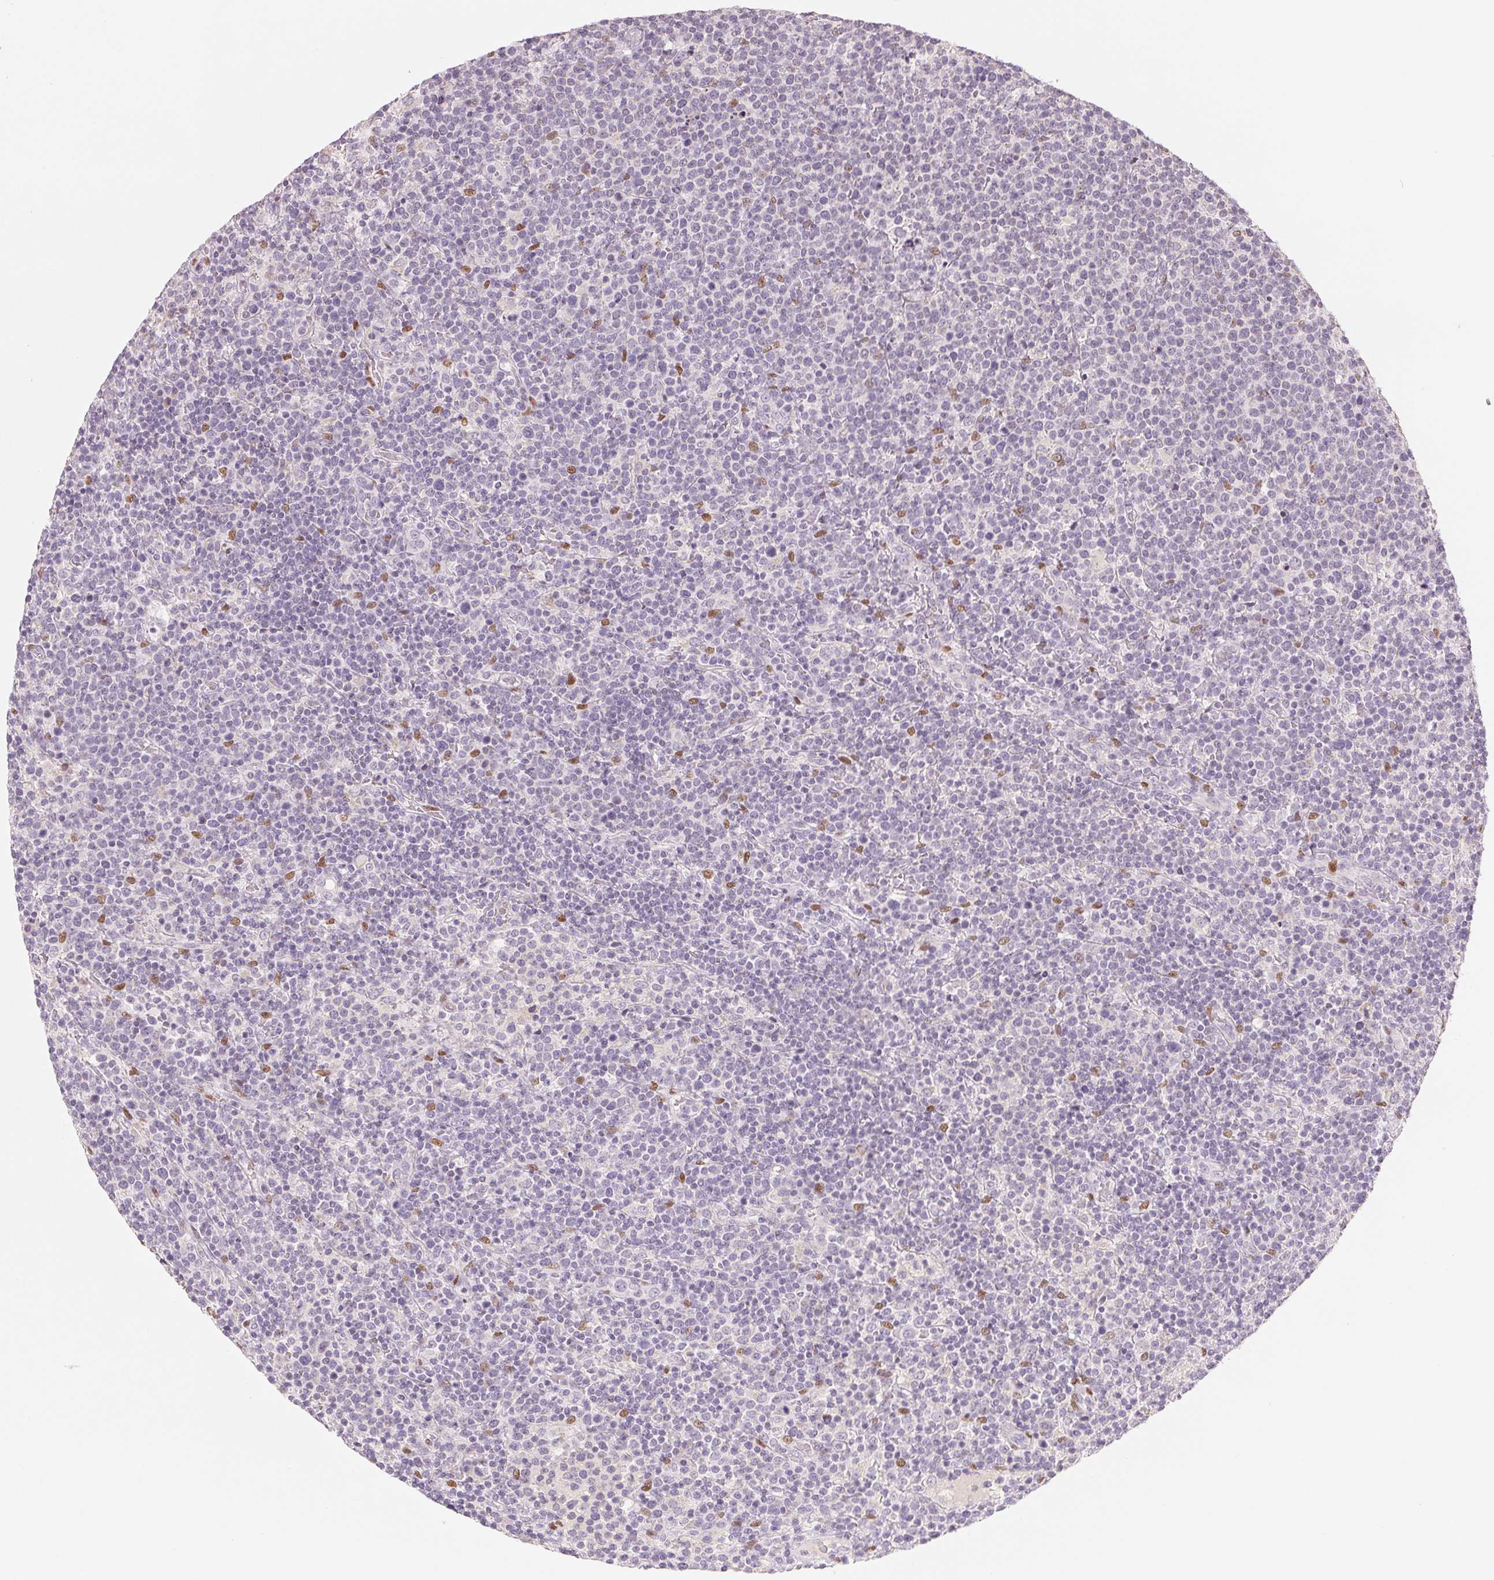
{"staining": {"intensity": "negative", "quantity": "none", "location": "none"}, "tissue": "lymphoma", "cell_type": "Tumor cells", "image_type": "cancer", "snomed": [{"axis": "morphology", "description": "Malignant lymphoma, non-Hodgkin's type, High grade"}, {"axis": "topography", "description": "Lymph node"}], "caption": "This is an immunohistochemistry (IHC) image of human lymphoma. There is no positivity in tumor cells.", "gene": "SMARCD3", "patient": {"sex": "male", "age": 61}}